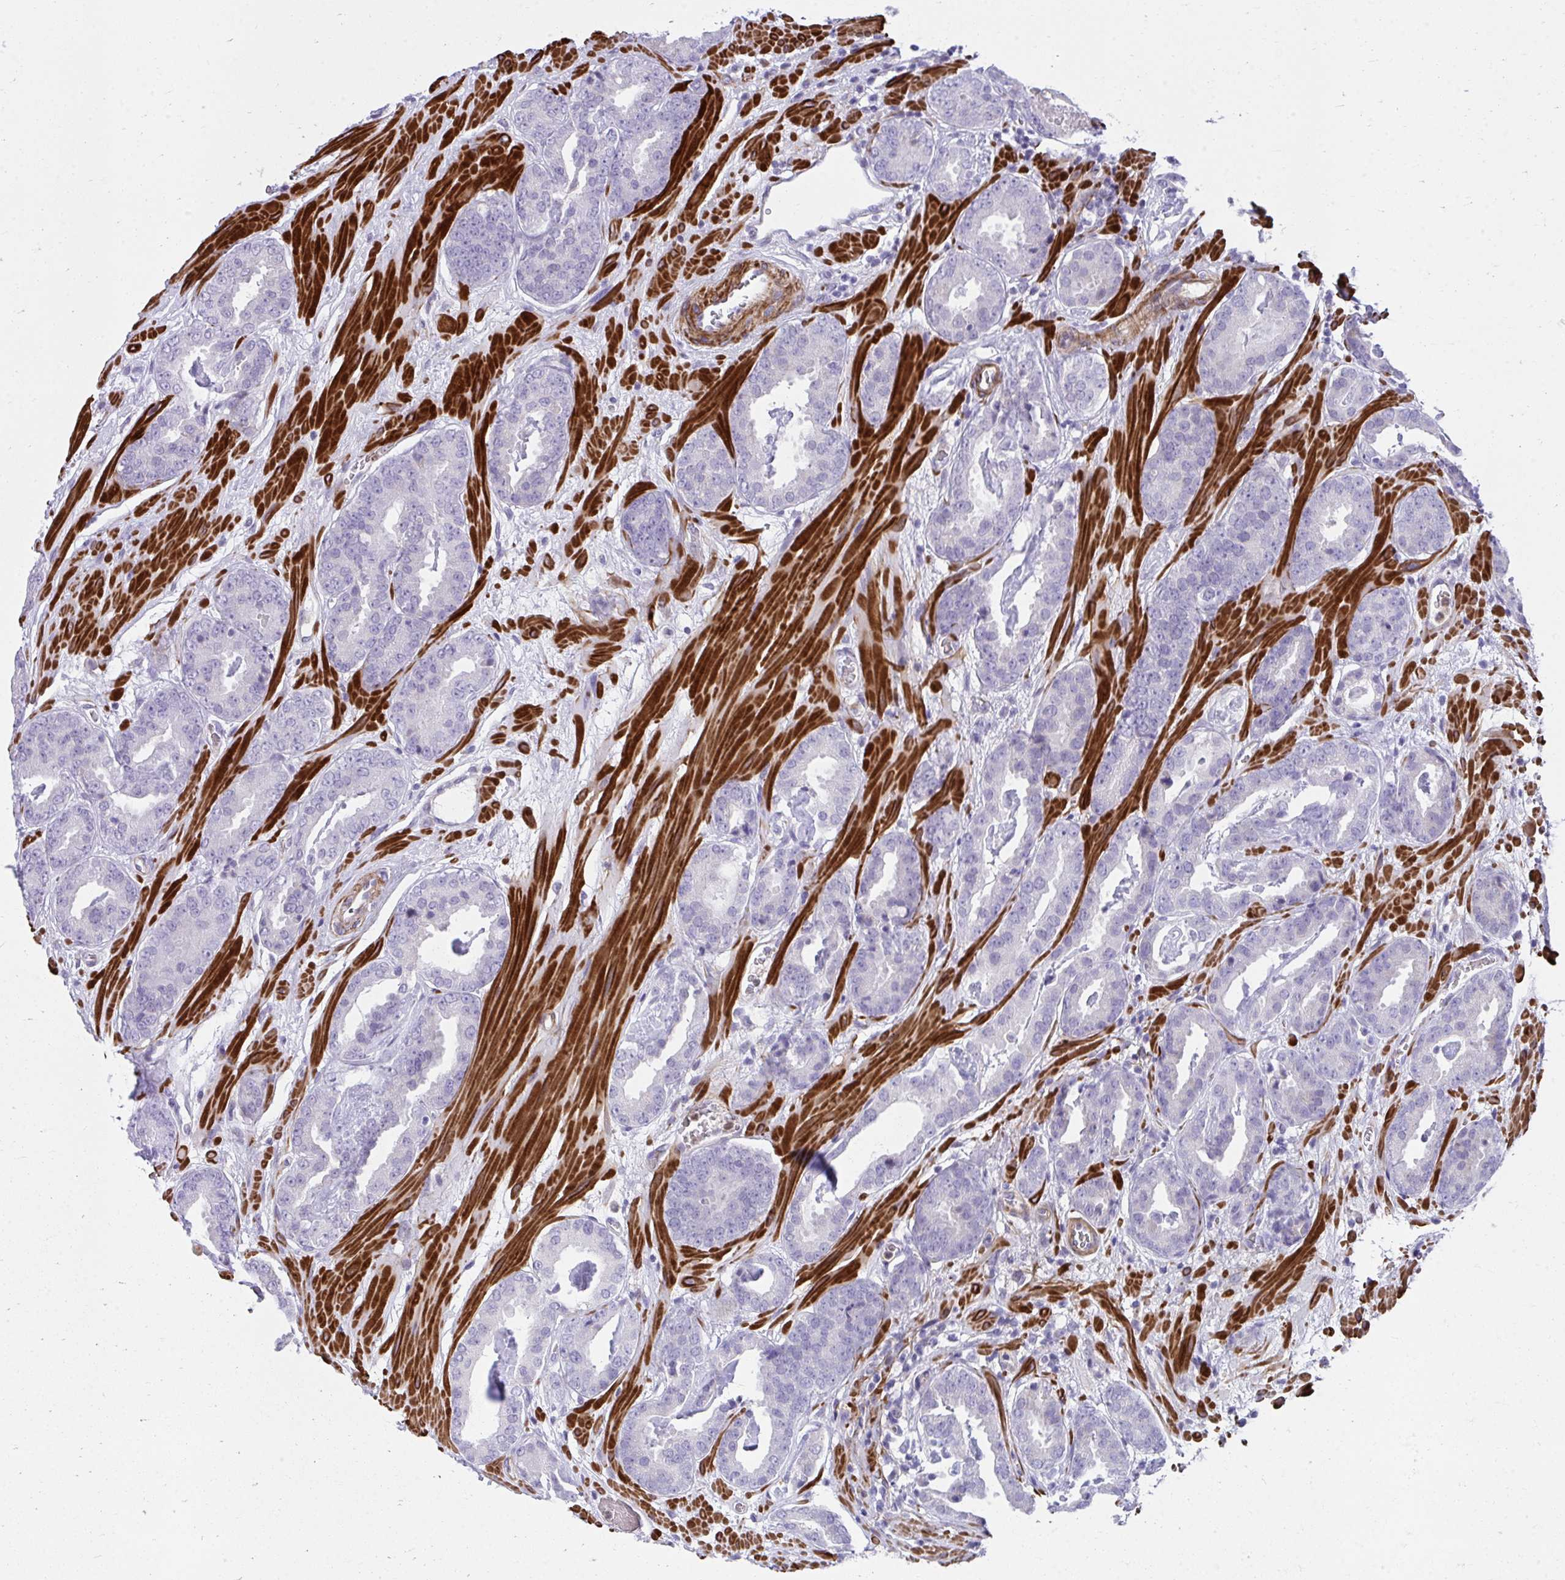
{"staining": {"intensity": "negative", "quantity": "none", "location": "none"}, "tissue": "prostate cancer", "cell_type": "Tumor cells", "image_type": "cancer", "snomed": [{"axis": "morphology", "description": "Adenocarcinoma, Low grade"}, {"axis": "topography", "description": "Prostate"}], "caption": "High power microscopy histopathology image of an IHC micrograph of prostate cancer, revealing no significant expression in tumor cells.", "gene": "CSTB", "patient": {"sex": "male", "age": 62}}